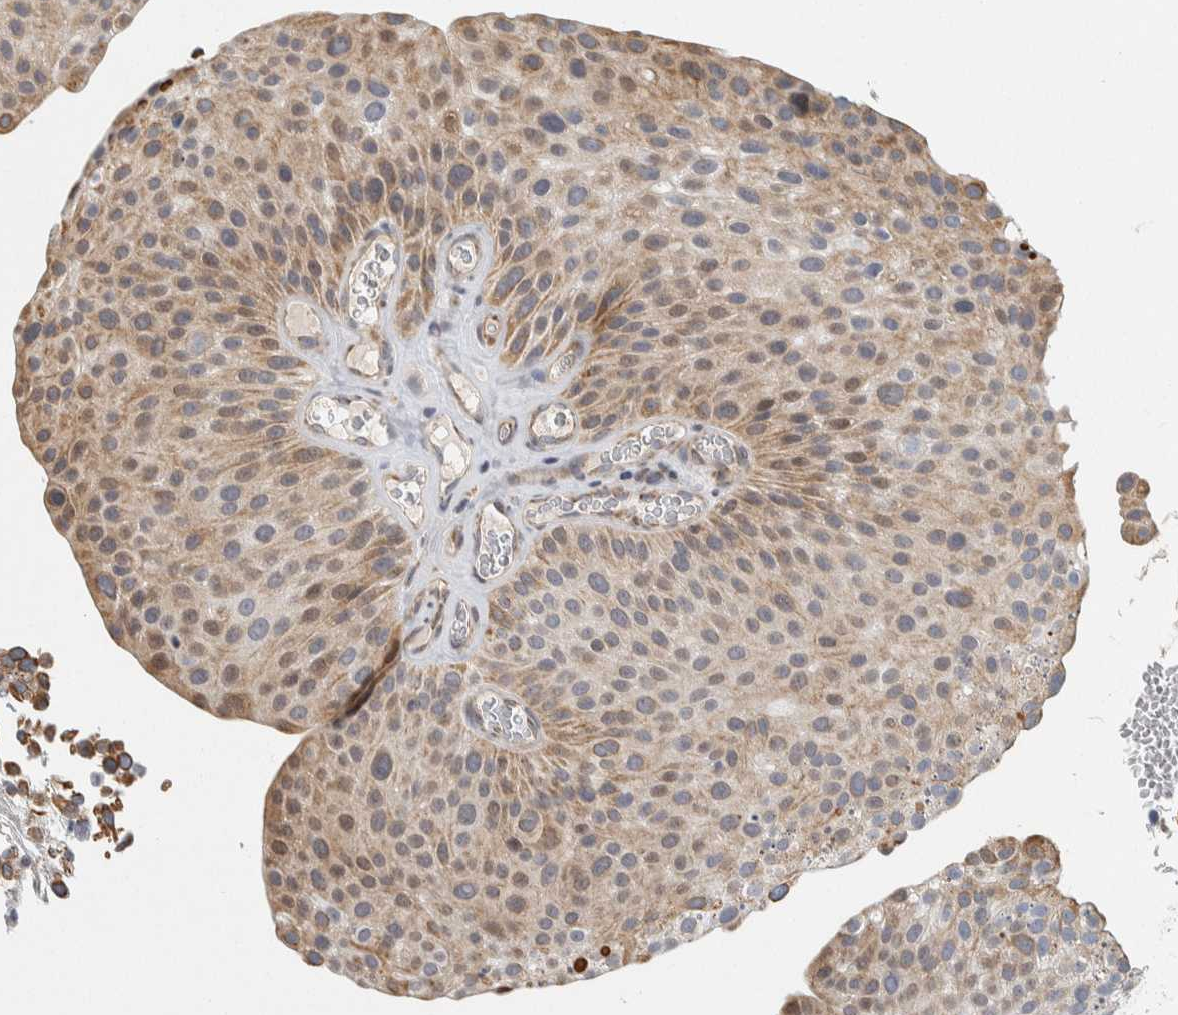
{"staining": {"intensity": "moderate", "quantity": "25%-75%", "location": "cytoplasmic/membranous"}, "tissue": "urothelial cancer", "cell_type": "Tumor cells", "image_type": "cancer", "snomed": [{"axis": "morphology", "description": "Urothelial carcinoma, Low grade"}, {"axis": "topography", "description": "Smooth muscle"}, {"axis": "topography", "description": "Urinary bladder"}], "caption": "This histopathology image demonstrates immunohistochemistry (IHC) staining of human urothelial cancer, with medium moderate cytoplasmic/membranous positivity in about 25%-75% of tumor cells.", "gene": "AFP", "patient": {"sex": "male", "age": 60}}